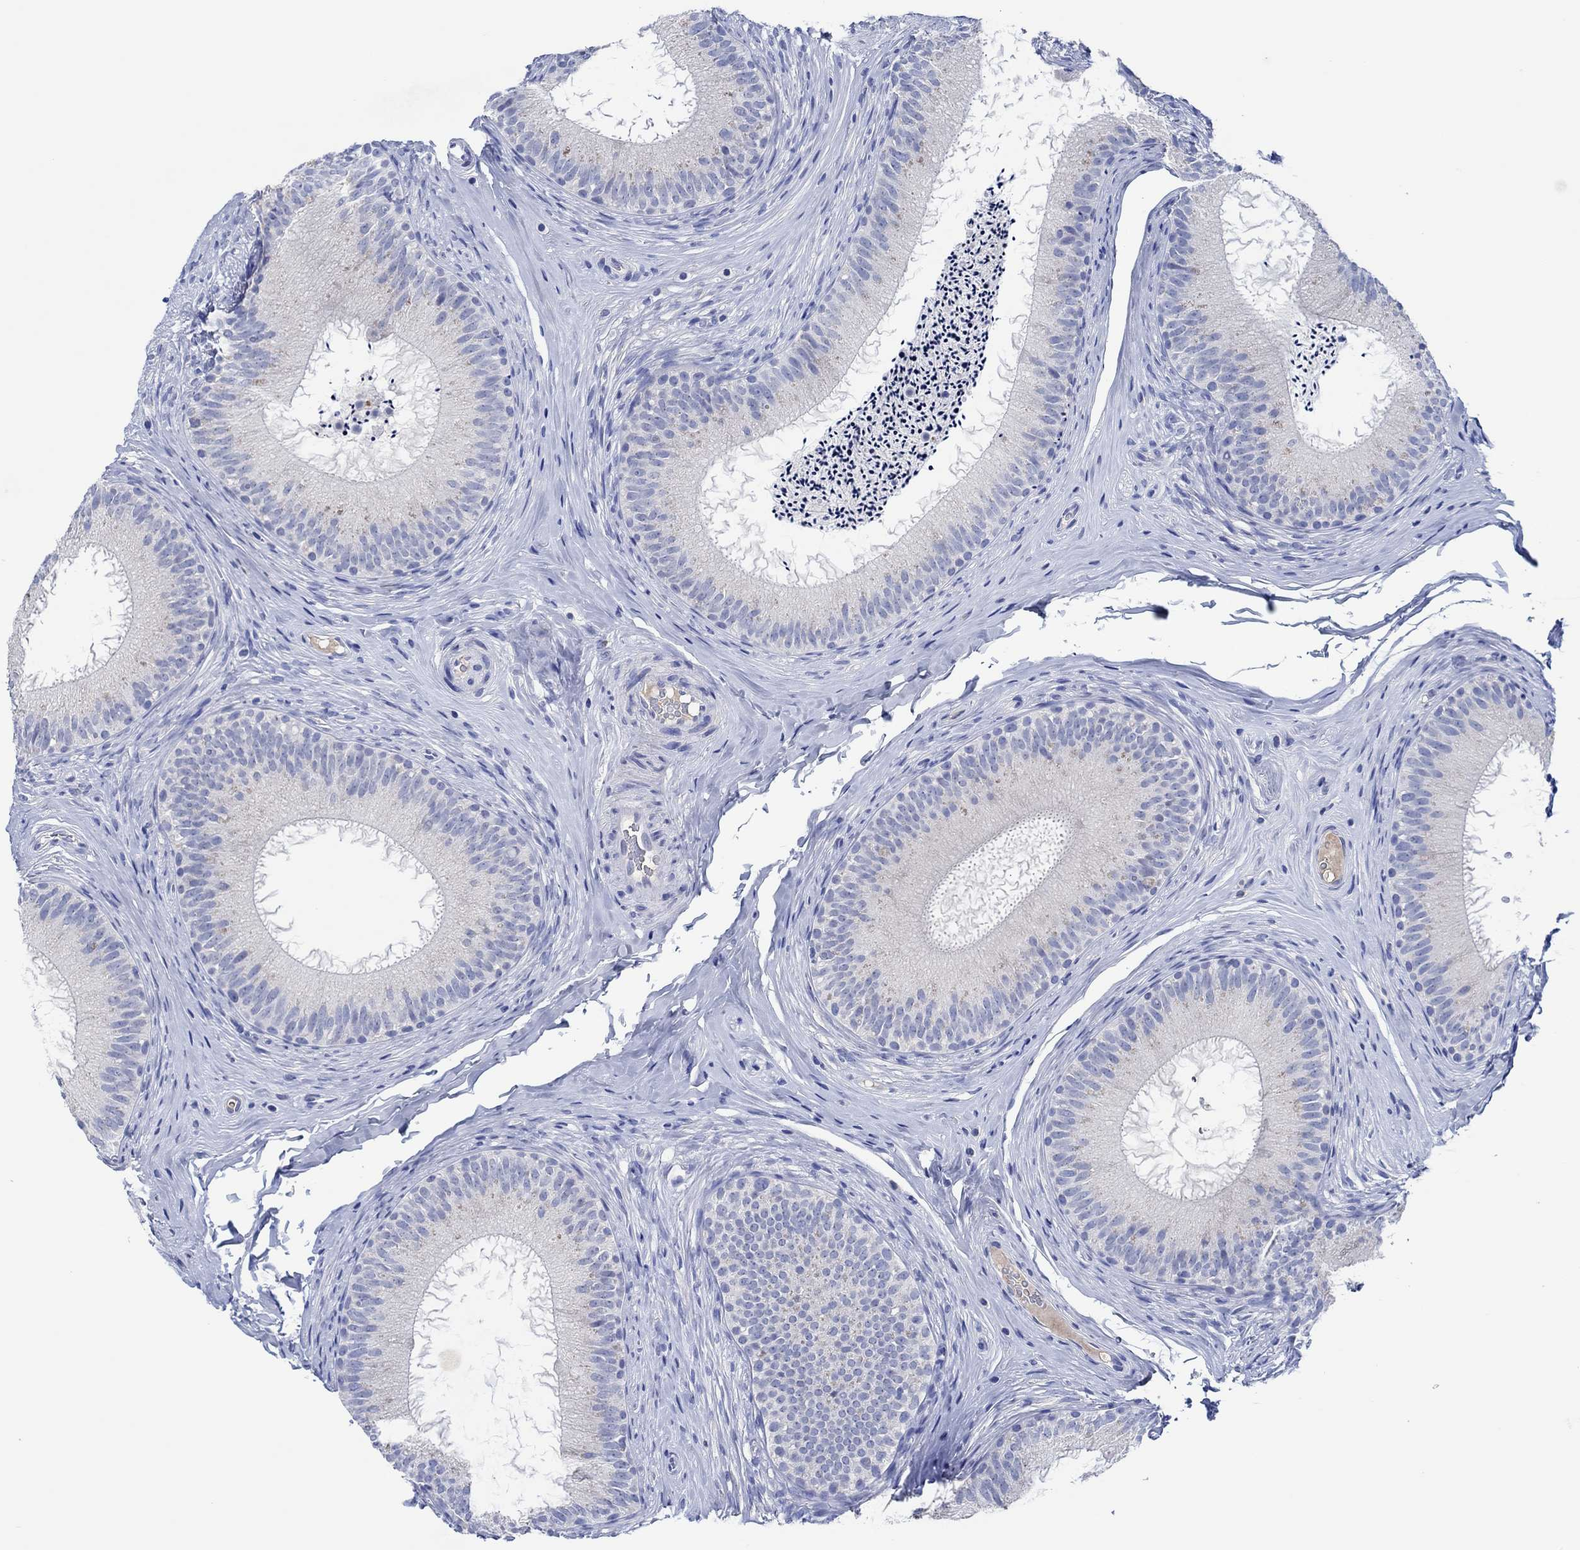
{"staining": {"intensity": "negative", "quantity": "none", "location": "none"}, "tissue": "epididymis", "cell_type": "Glandular cells", "image_type": "normal", "snomed": [{"axis": "morphology", "description": "Normal tissue, NOS"}, {"axis": "morphology", "description": "Carcinoma, Embryonal, NOS"}, {"axis": "topography", "description": "Testis"}, {"axis": "topography", "description": "Epididymis"}], "caption": "Benign epididymis was stained to show a protein in brown. There is no significant positivity in glandular cells.", "gene": "CPNE6", "patient": {"sex": "male", "age": 24}}